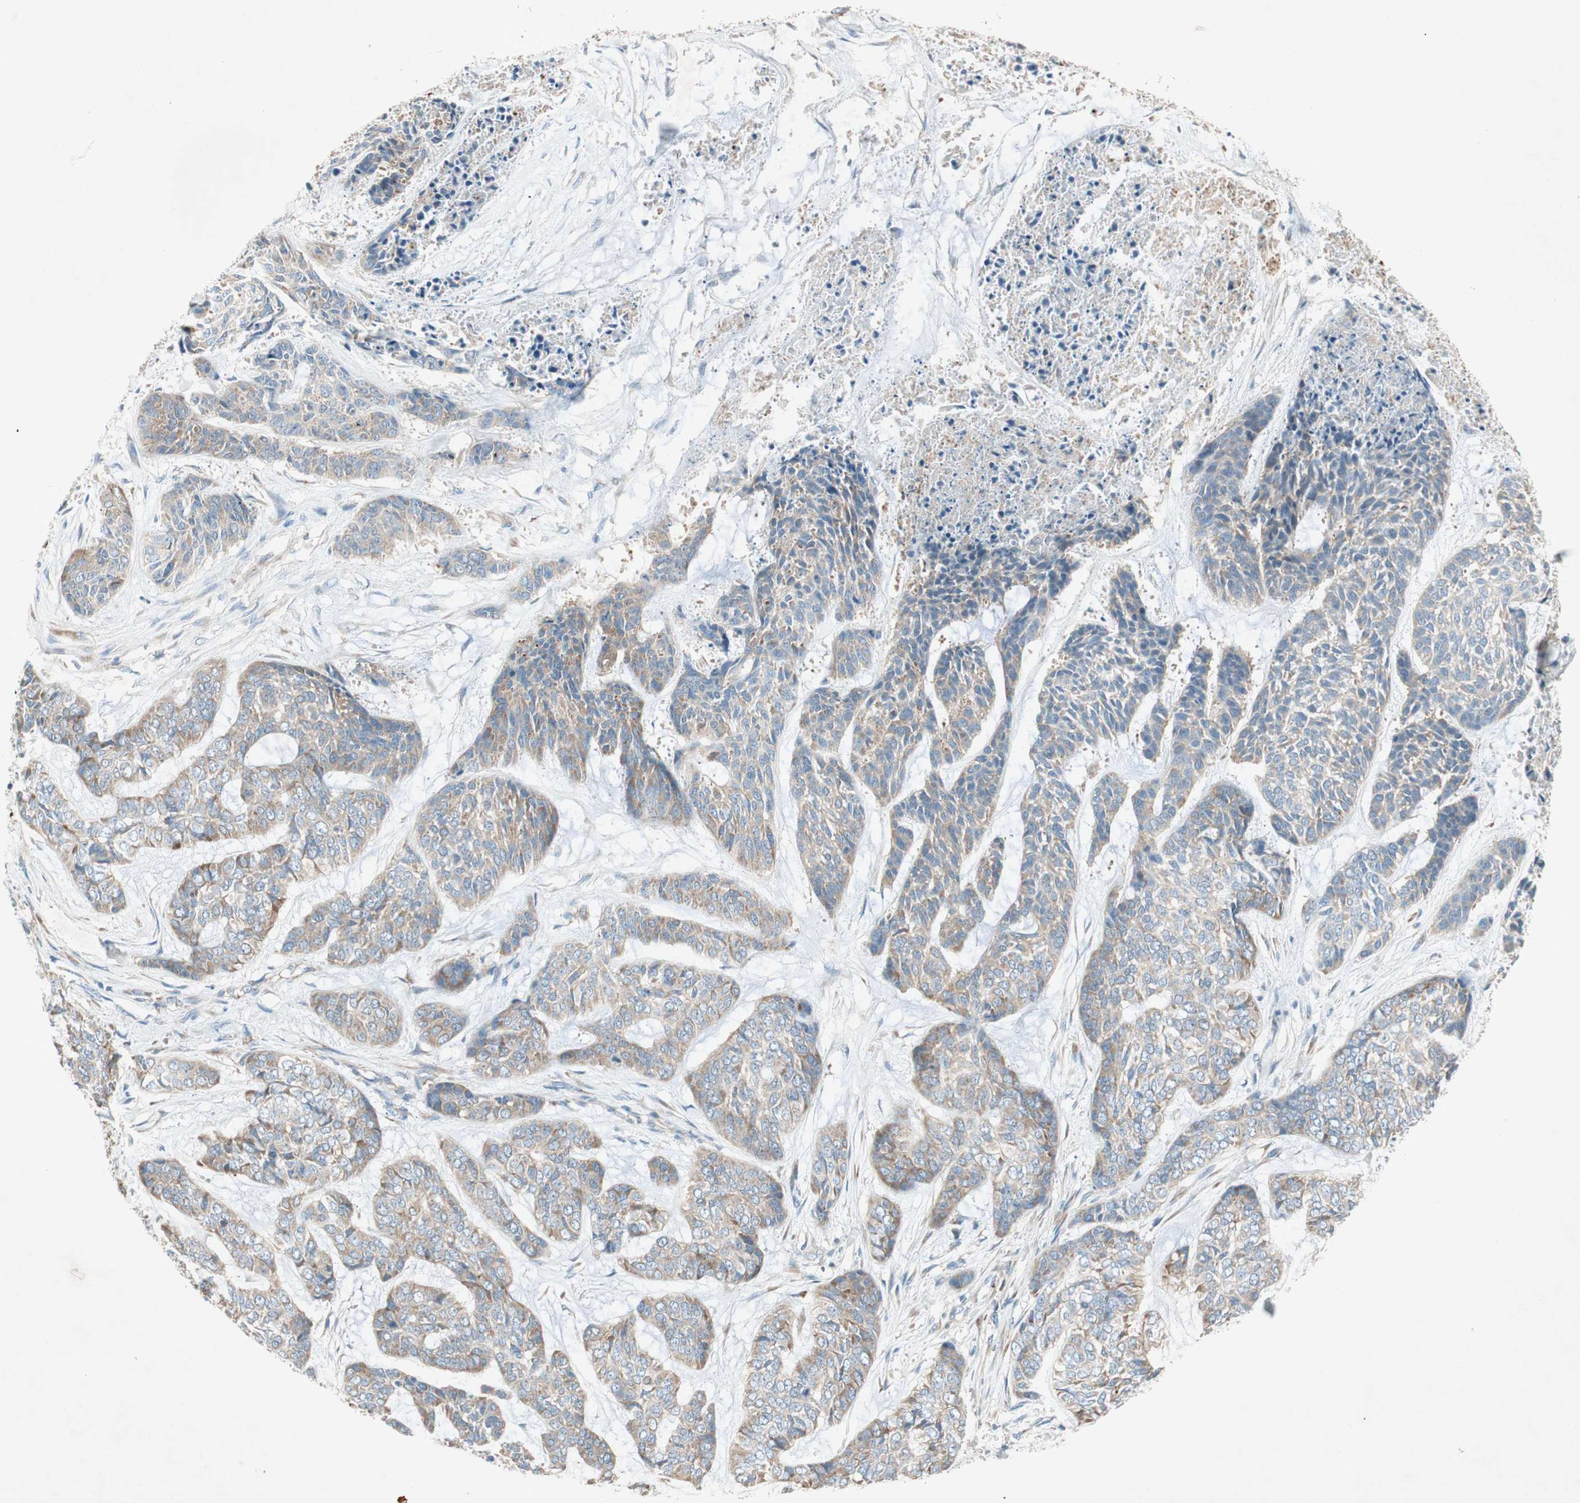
{"staining": {"intensity": "moderate", "quantity": ">75%", "location": "cytoplasmic/membranous"}, "tissue": "skin cancer", "cell_type": "Tumor cells", "image_type": "cancer", "snomed": [{"axis": "morphology", "description": "Basal cell carcinoma"}, {"axis": "topography", "description": "Skin"}], "caption": "DAB immunohistochemical staining of skin cancer exhibits moderate cytoplasmic/membranous protein positivity in approximately >75% of tumor cells.", "gene": "RPL23", "patient": {"sex": "female", "age": 64}}